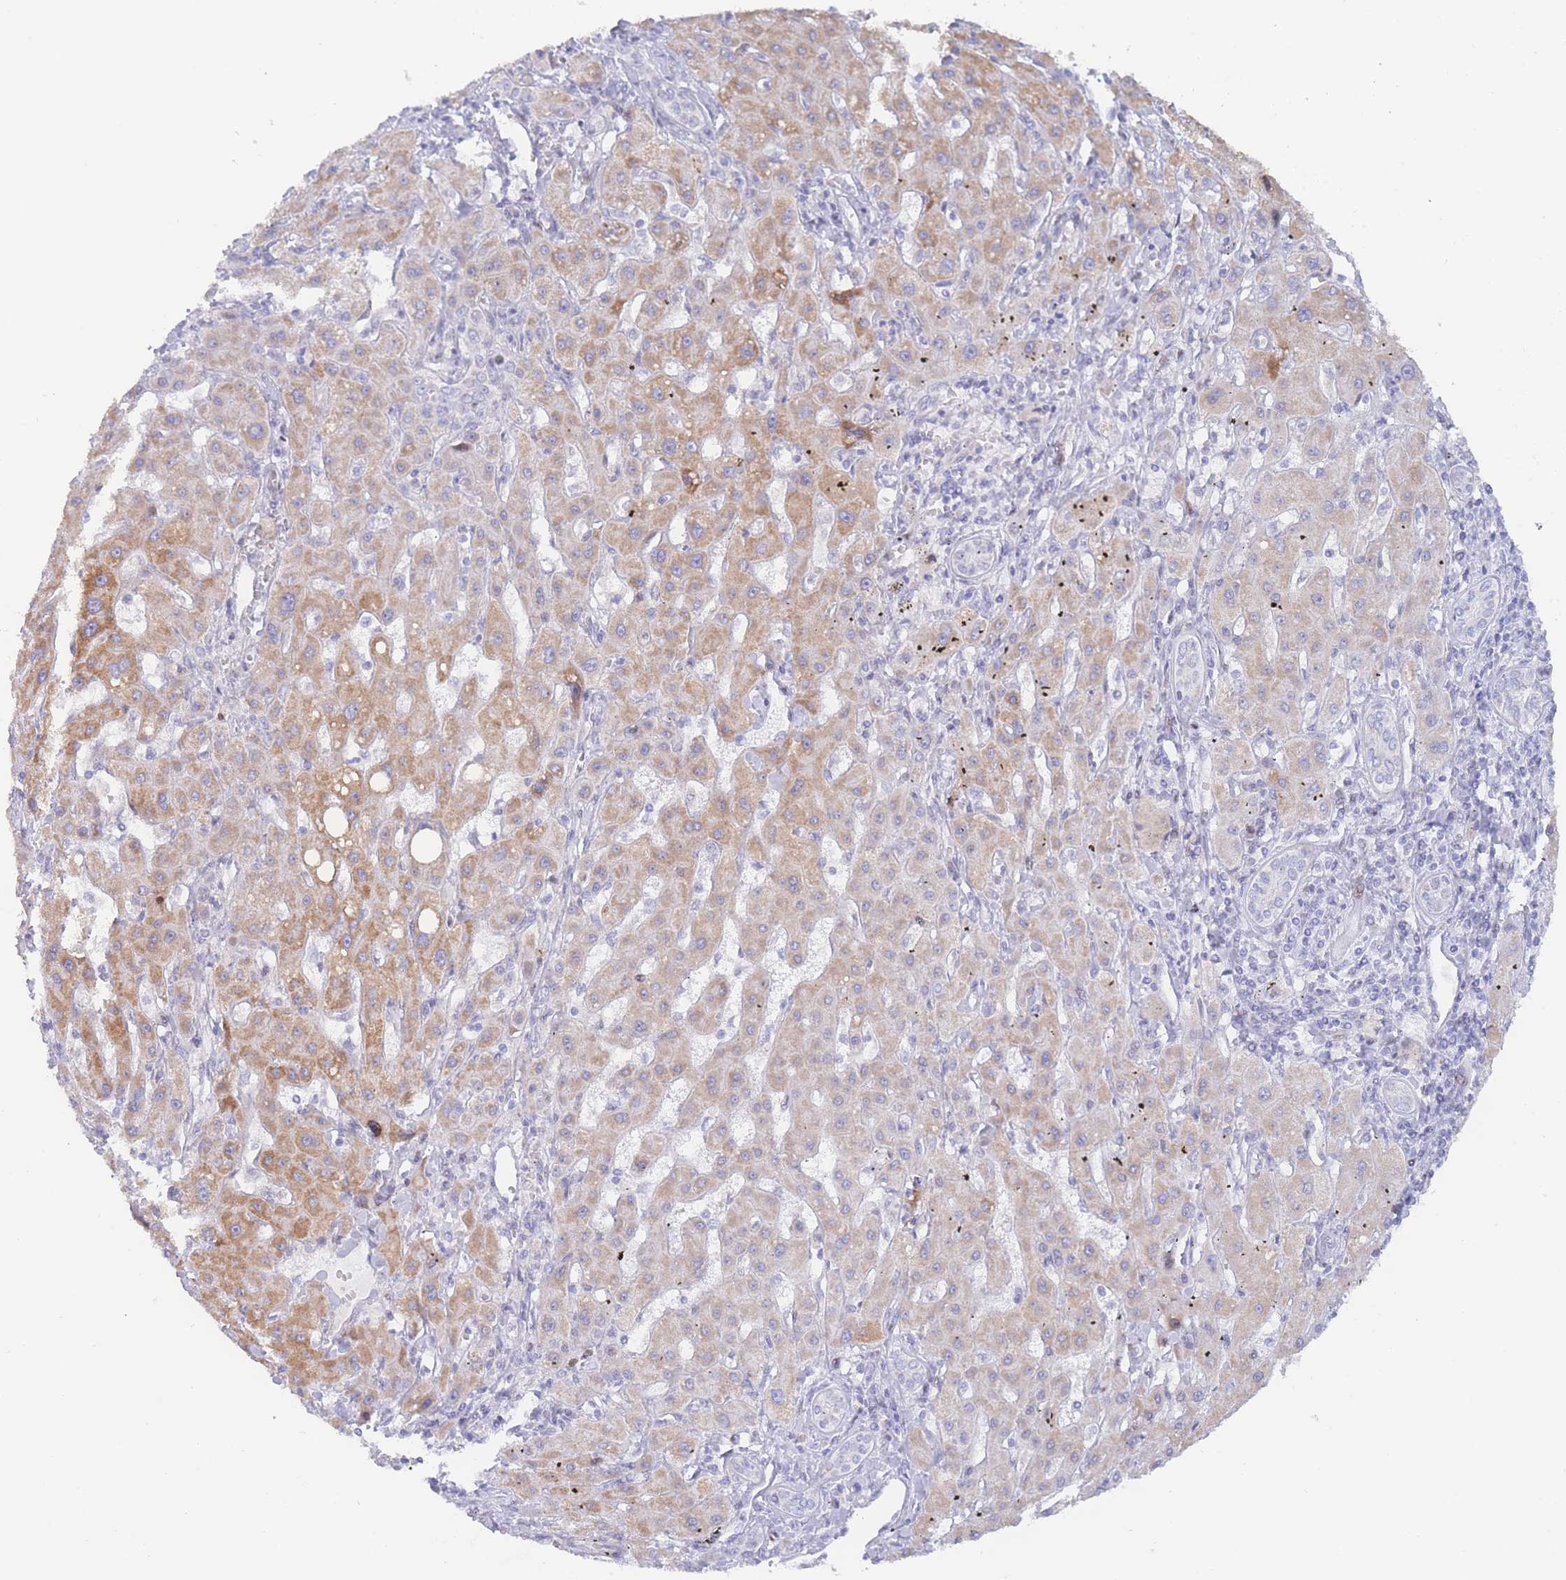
{"staining": {"intensity": "moderate", "quantity": "25%-75%", "location": "cytoplasmic/membranous"}, "tissue": "liver cancer", "cell_type": "Tumor cells", "image_type": "cancer", "snomed": [{"axis": "morphology", "description": "Carcinoma, Hepatocellular, NOS"}, {"axis": "topography", "description": "Liver"}], "caption": "Human liver hepatocellular carcinoma stained with a protein marker demonstrates moderate staining in tumor cells.", "gene": "GPAM", "patient": {"sex": "male", "age": 72}}